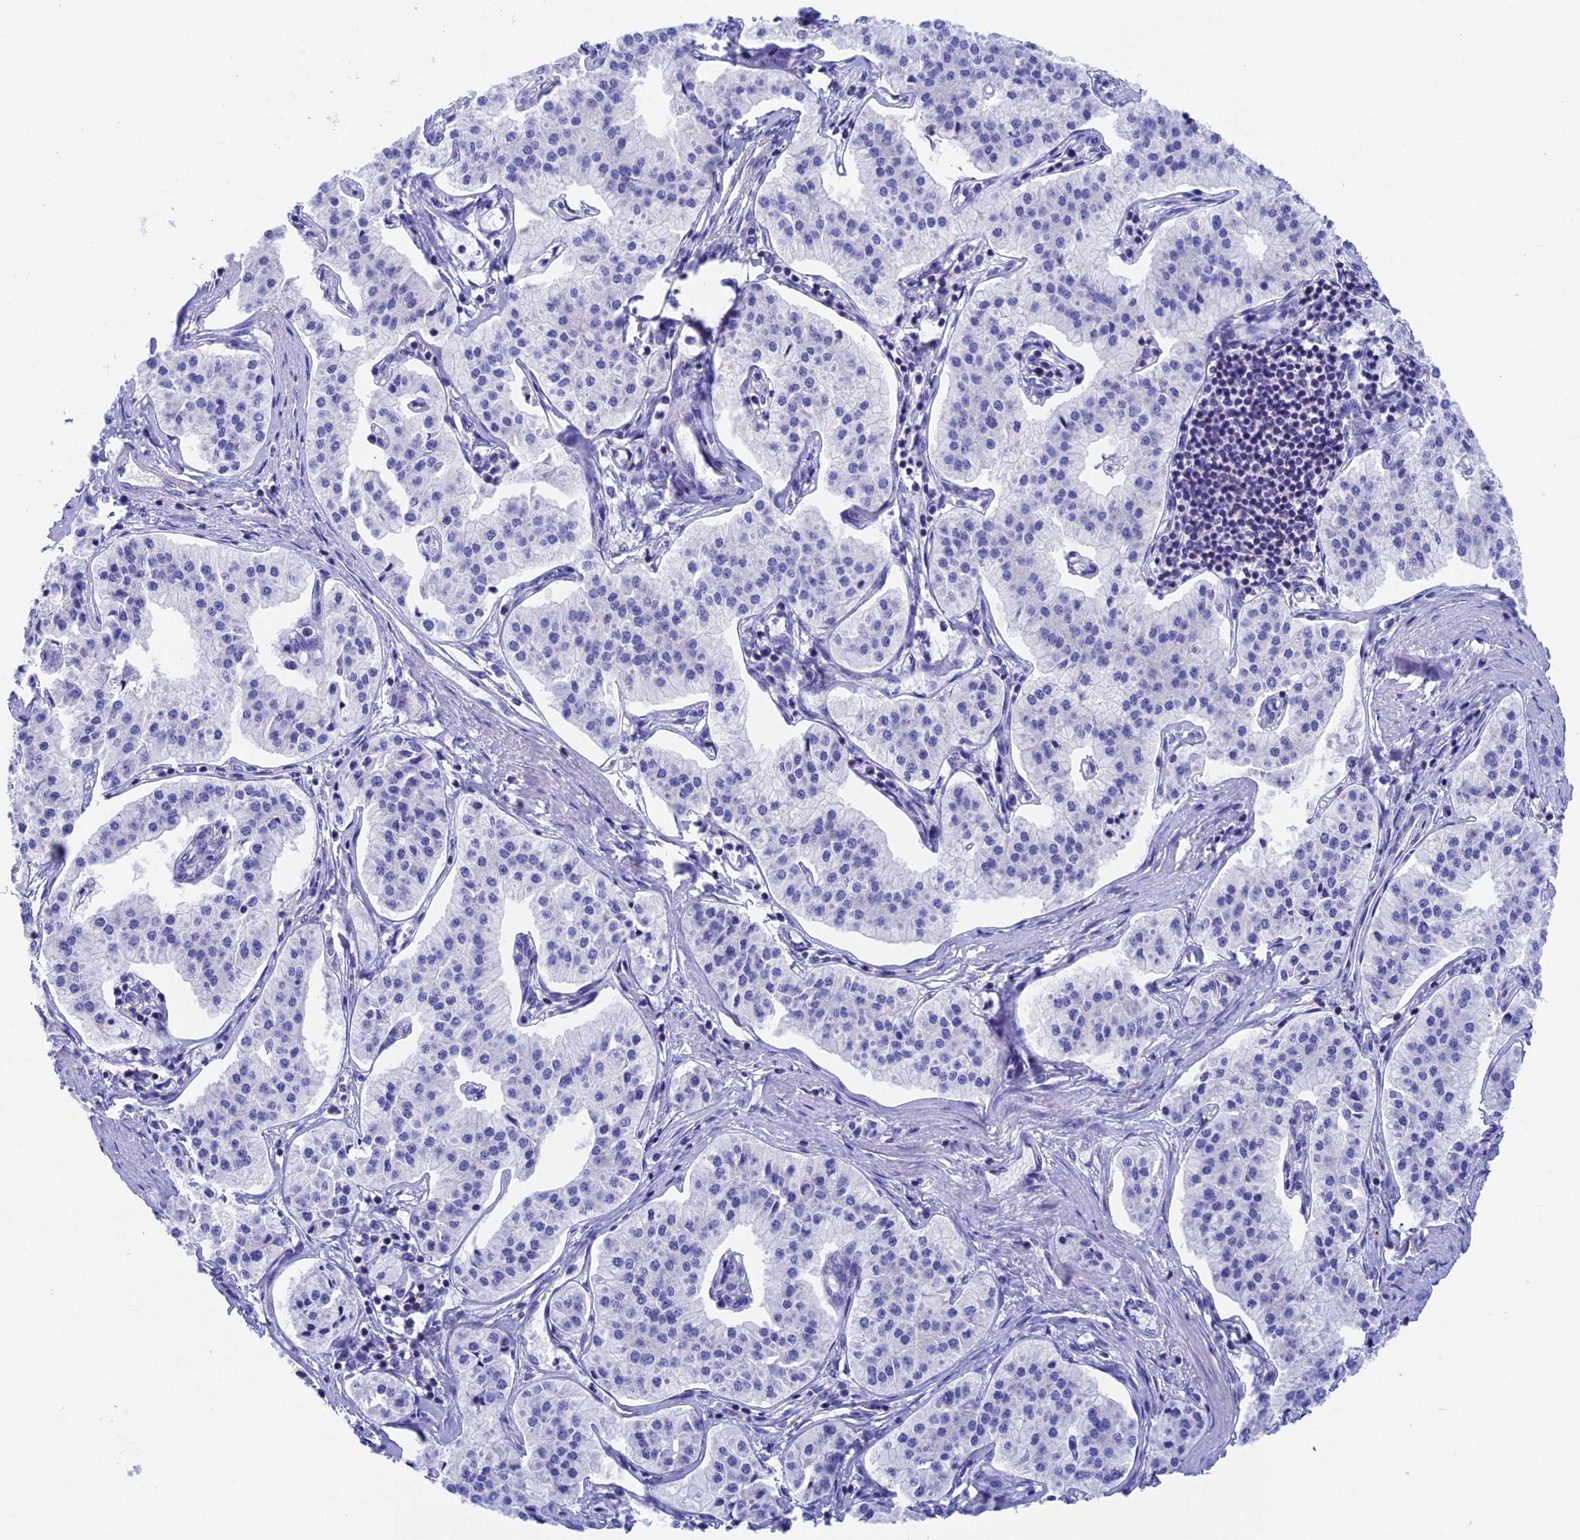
{"staining": {"intensity": "negative", "quantity": "none", "location": "none"}, "tissue": "pancreatic cancer", "cell_type": "Tumor cells", "image_type": "cancer", "snomed": [{"axis": "morphology", "description": "Adenocarcinoma, NOS"}, {"axis": "topography", "description": "Pancreas"}], "caption": "This is an immunohistochemistry (IHC) histopathology image of human adenocarcinoma (pancreatic). There is no expression in tumor cells.", "gene": "SEPTIN1", "patient": {"sex": "female", "age": 50}}